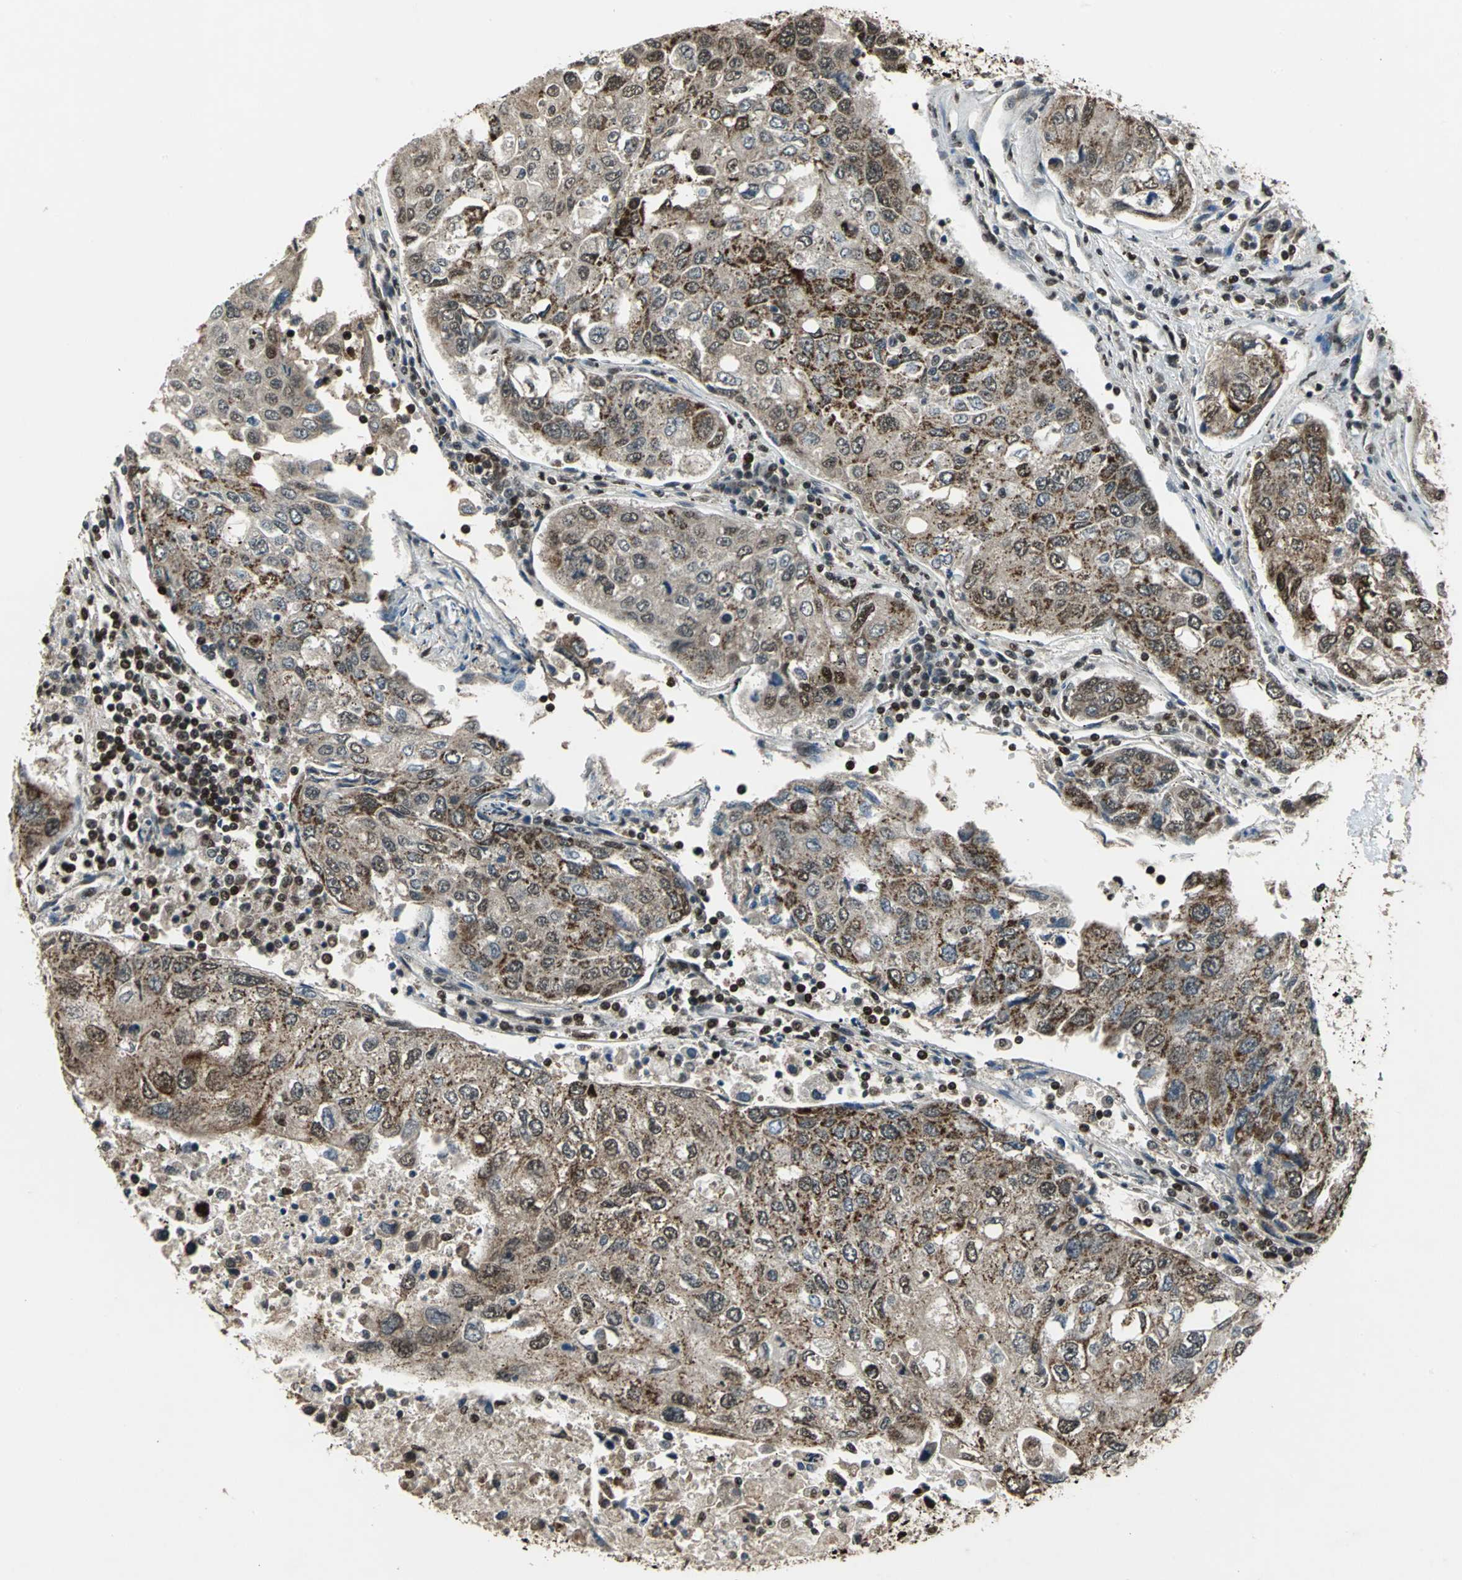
{"staining": {"intensity": "moderate", "quantity": ">75%", "location": "cytoplasmic/membranous,nuclear"}, "tissue": "urothelial cancer", "cell_type": "Tumor cells", "image_type": "cancer", "snomed": [{"axis": "morphology", "description": "Urothelial carcinoma, High grade"}, {"axis": "topography", "description": "Lymph node"}, {"axis": "topography", "description": "Urinary bladder"}], "caption": "High-grade urothelial carcinoma was stained to show a protein in brown. There is medium levels of moderate cytoplasmic/membranous and nuclear positivity in approximately >75% of tumor cells.", "gene": "ANP32A", "patient": {"sex": "male", "age": 51}}